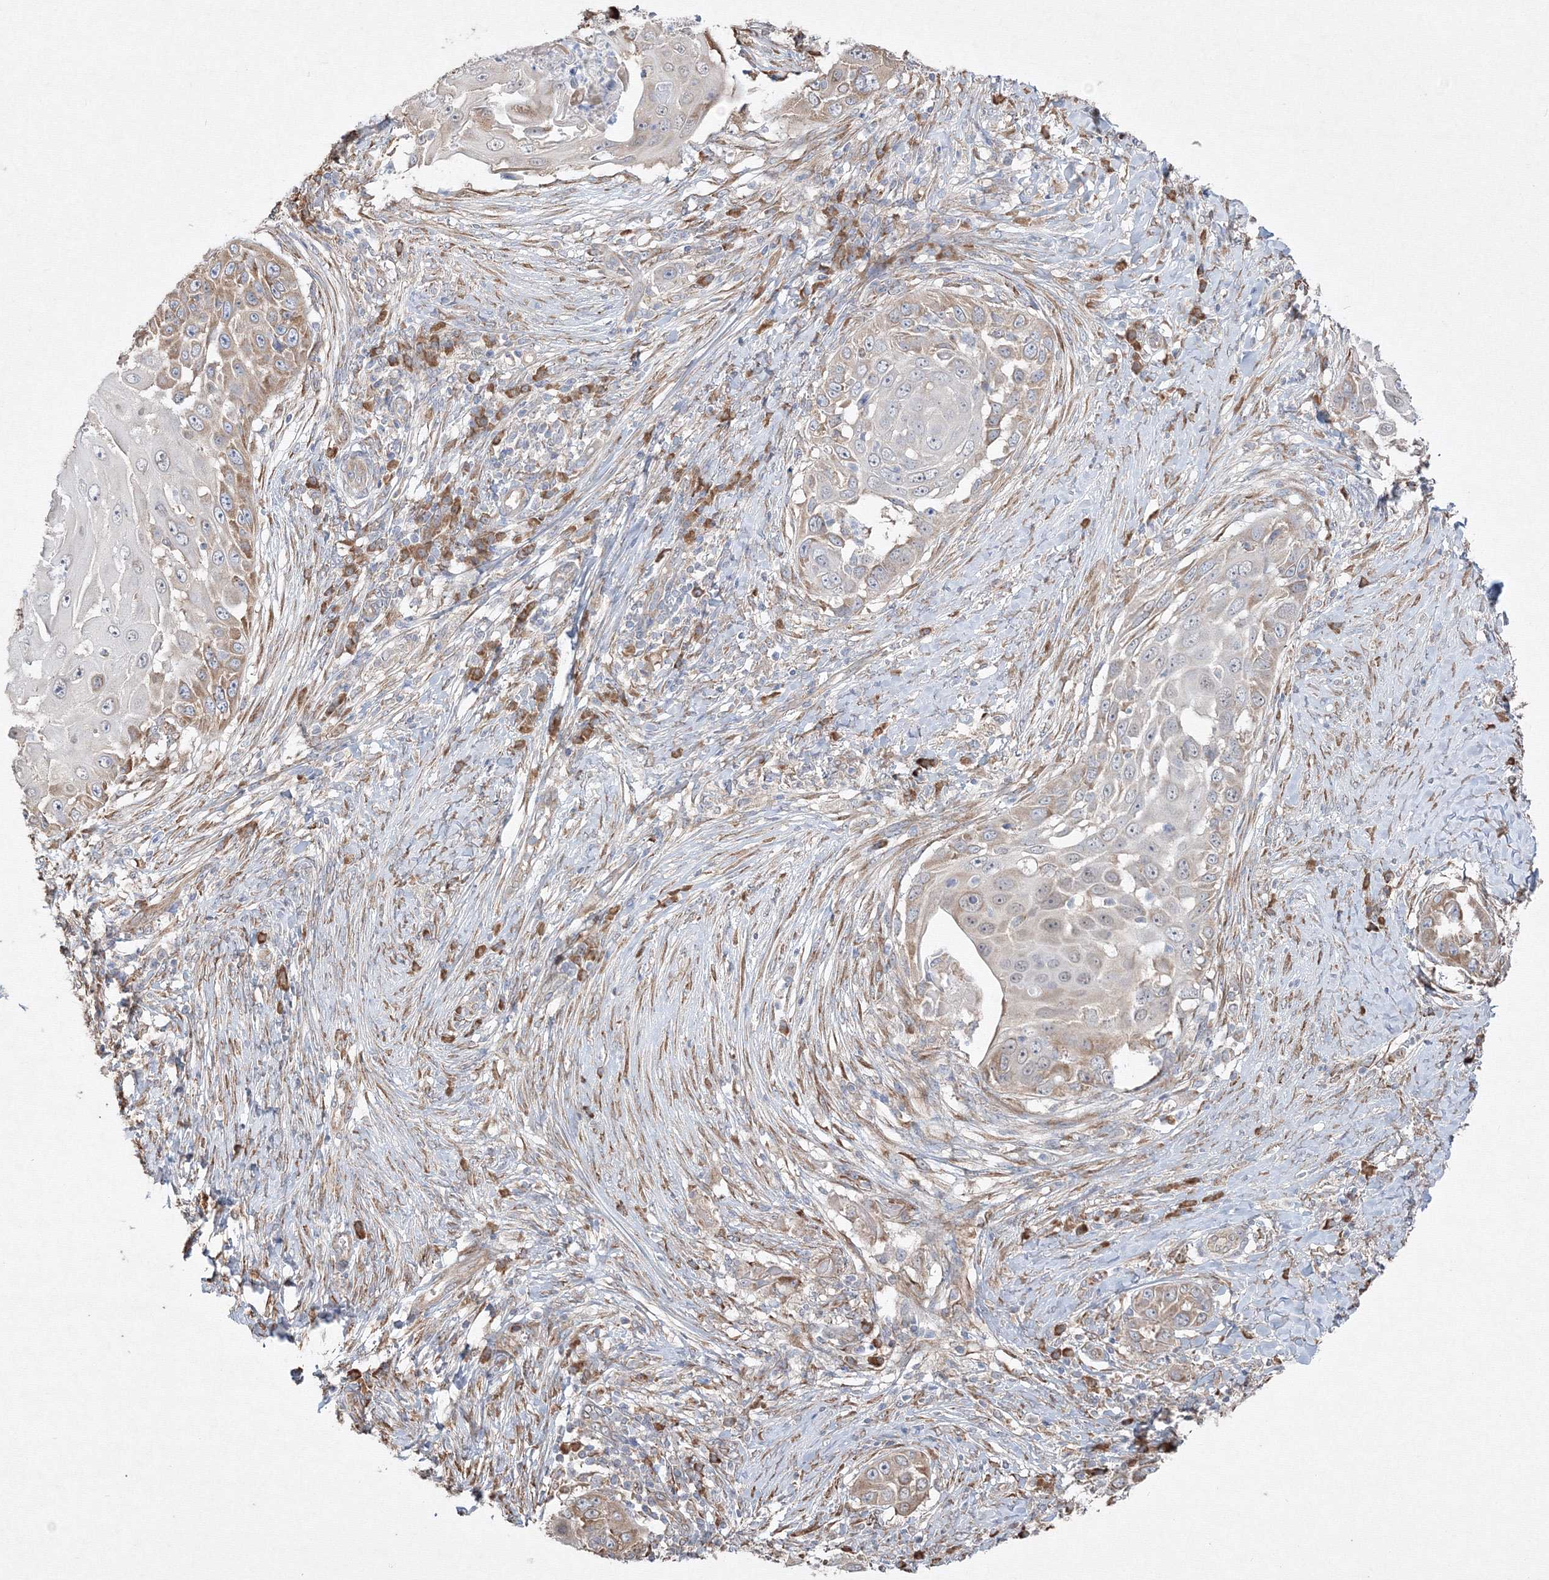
{"staining": {"intensity": "moderate", "quantity": "25%-75%", "location": "cytoplasmic/membranous"}, "tissue": "skin cancer", "cell_type": "Tumor cells", "image_type": "cancer", "snomed": [{"axis": "morphology", "description": "Squamous cell carcinoma, NOS"}, {"axis": "topography", "description": "Skin"}], "caption": "A brown stain highlights moderate cytoplasmic/membranous expression of a protein in human skin squamous cell carcinoma tumor cells.", "gene": "FBXL8", "patient": {"sex": "female", "age": 44}}